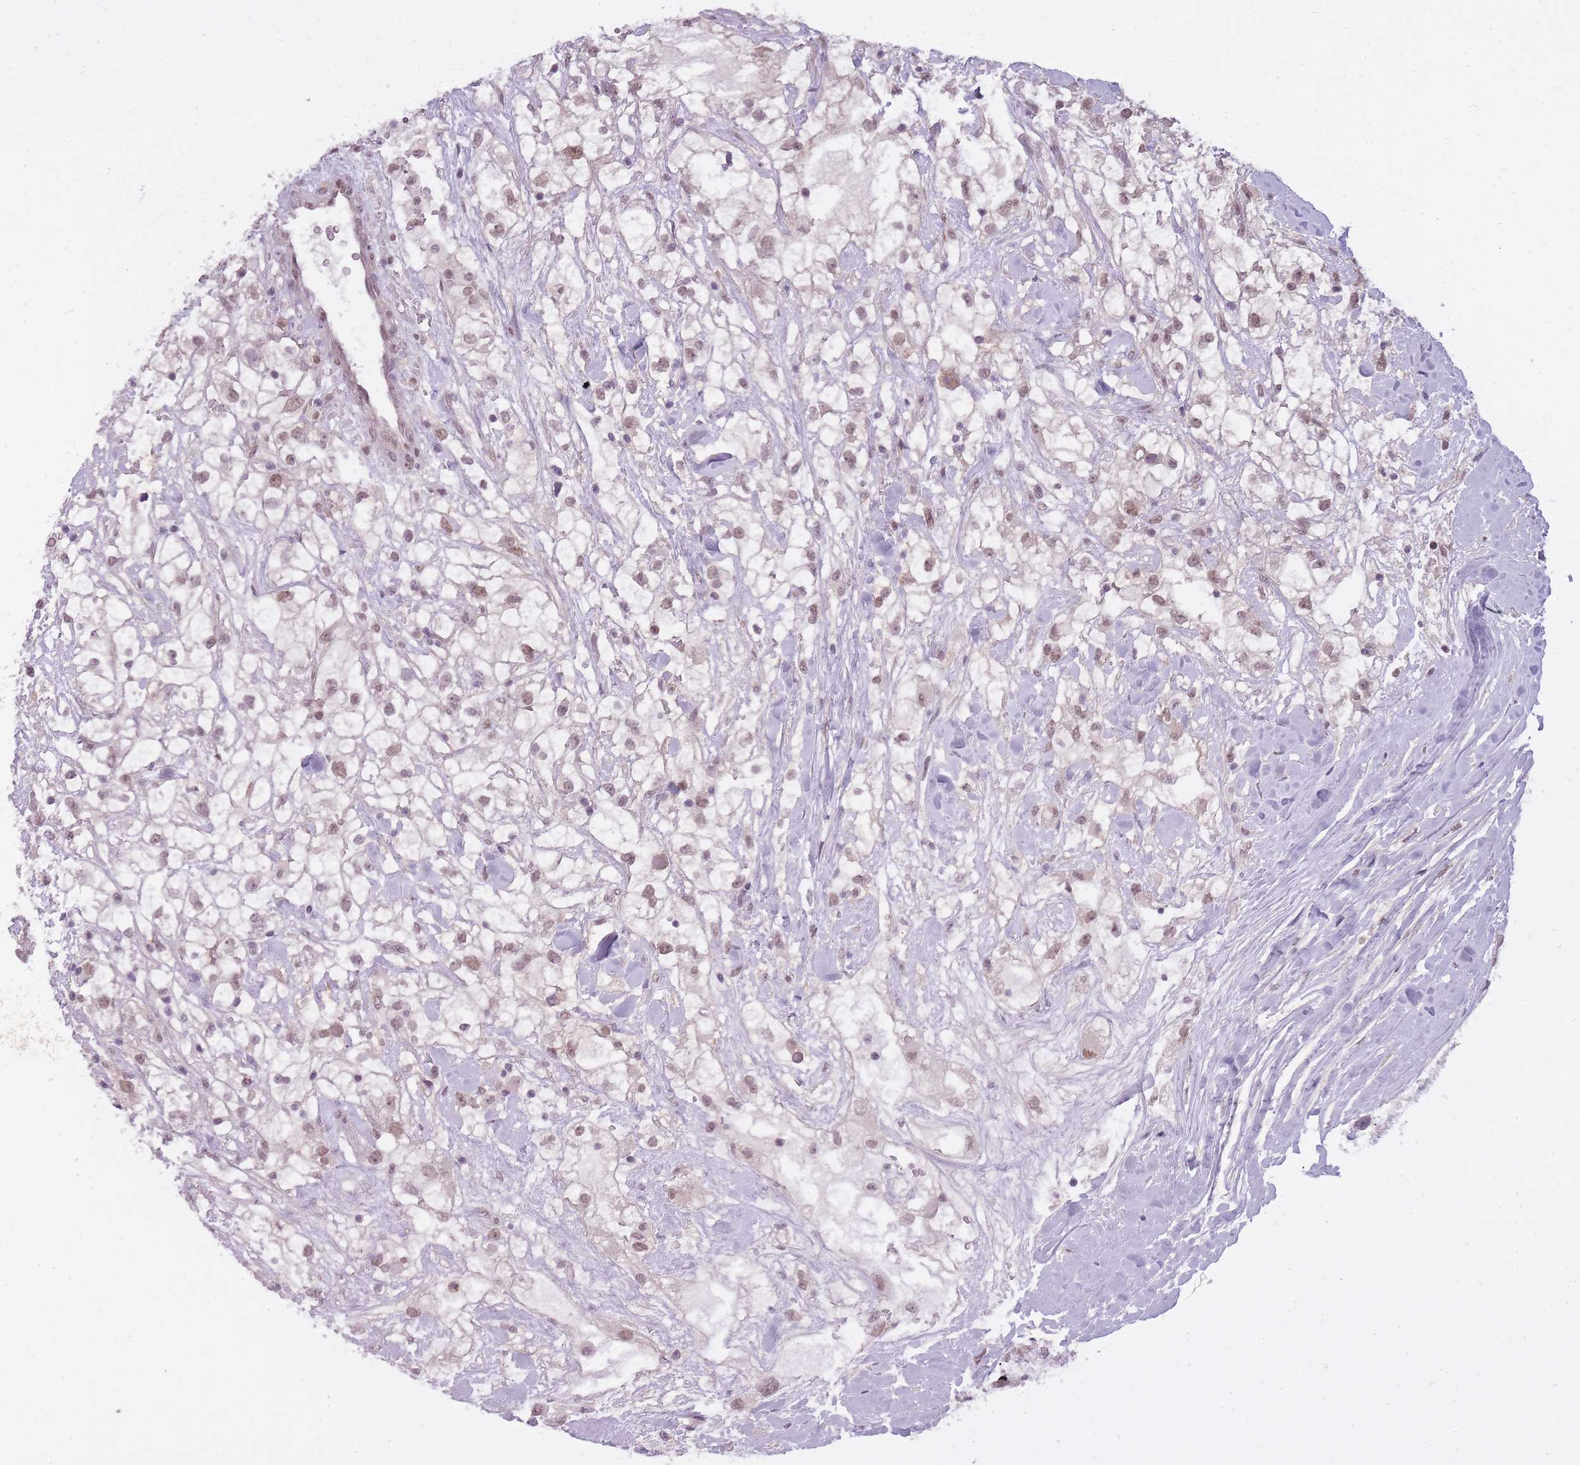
{"staining": {"intensity": "weak", "quantity": ">75%", "location": "nuclear"}, "tissue": "renal cancer", "cell_type": "Tumor cells", "image_type": "cancer", "snomed": [{"axis": "morphology", "description": "Adenocarcinoma, NOS"}, {"axis": "topography", "description": "Kidney"}], "caption": "This histopathology image exhibits renal adenocarcinoma stained with immunohistochemistry to label a protein in brown. The nuclear of tumor cells show weak positivity for the protein. Nuclei are counter-stained blue.", "gene": "TIGD1", "patient": {"sex": "male", "age": 59}}